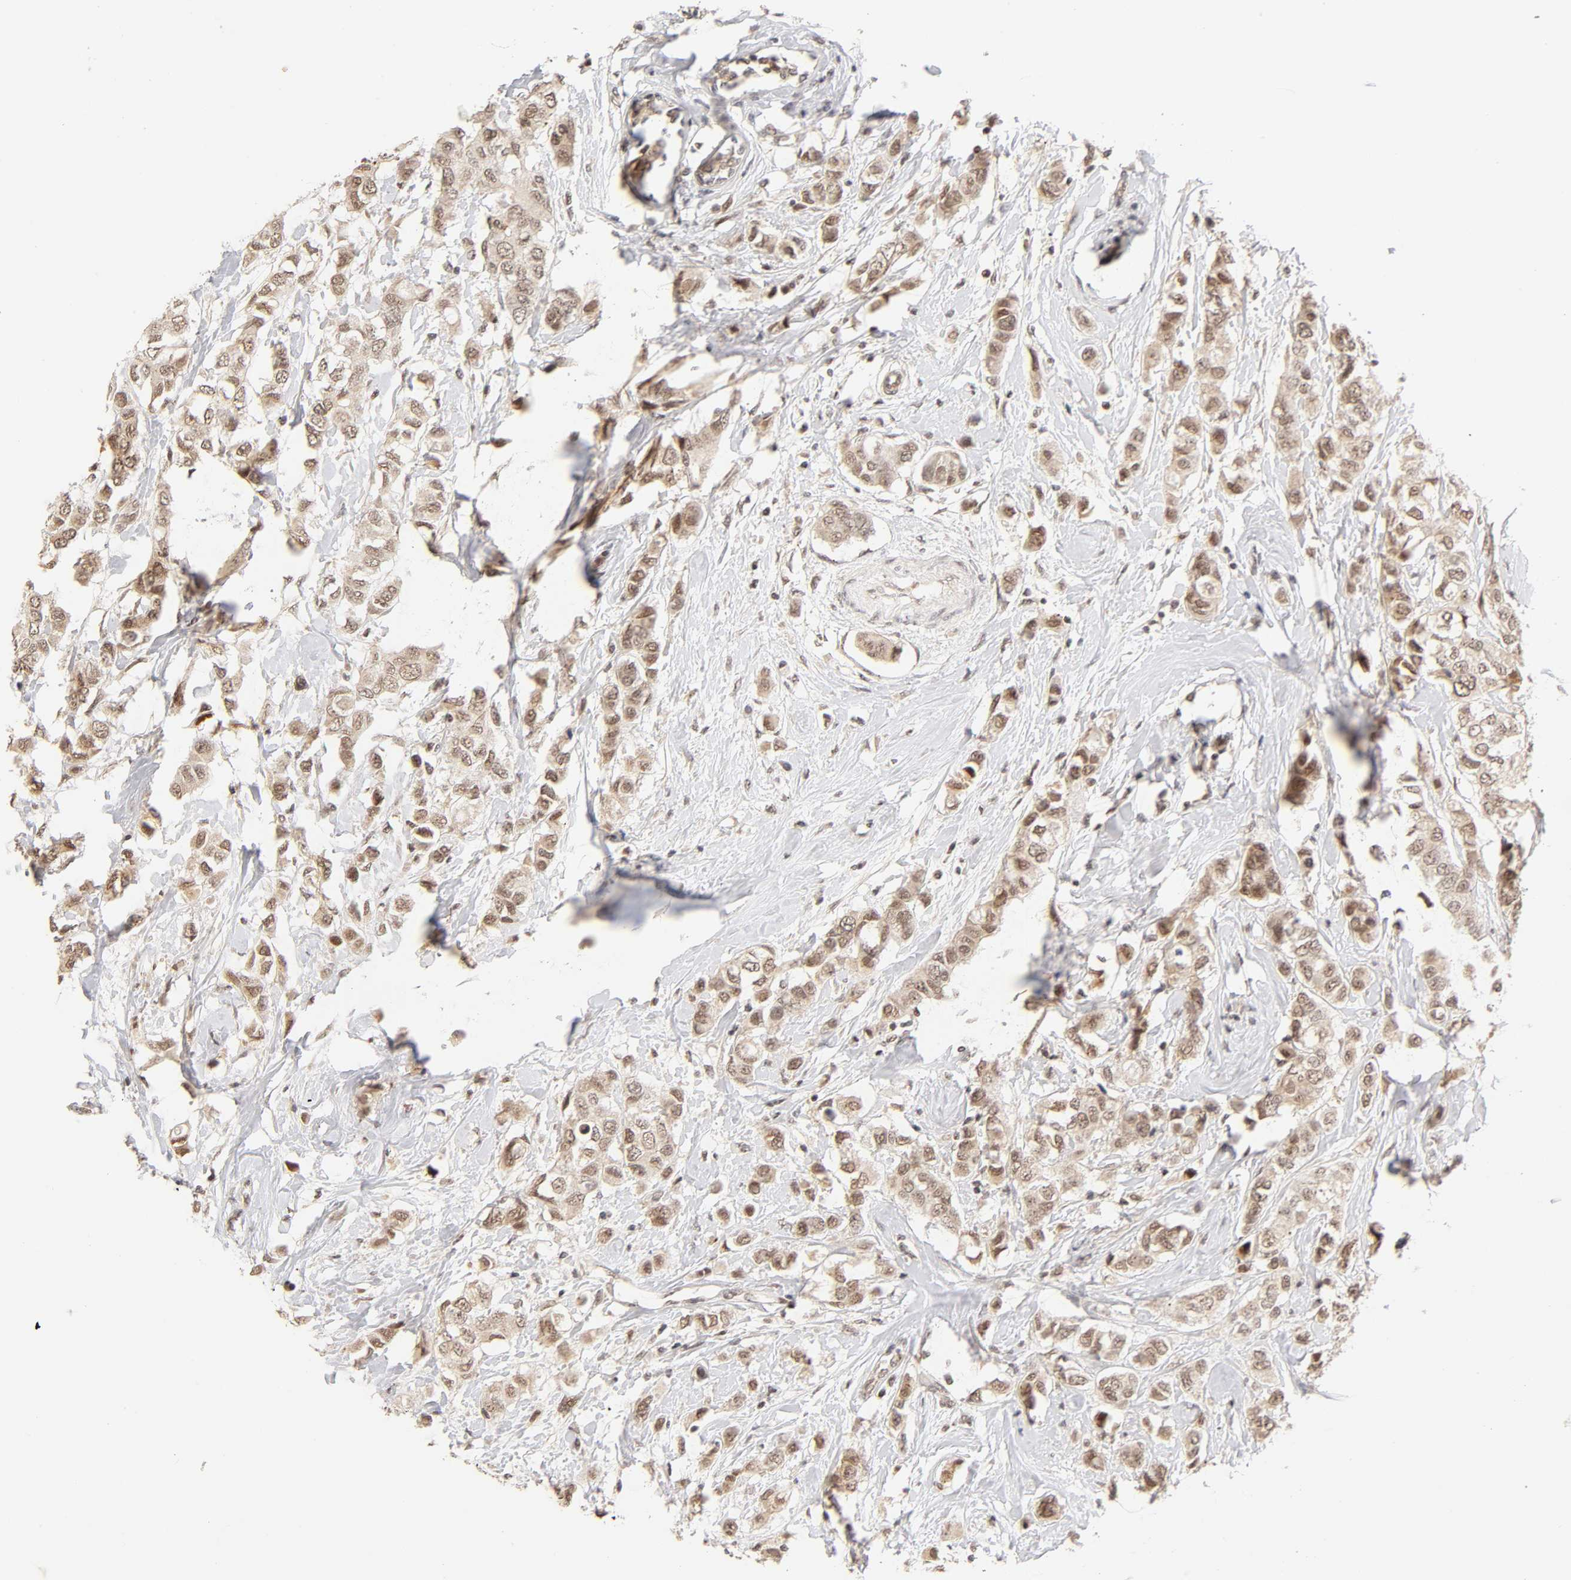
{"staining": {"intensity": "moderate", "quantity": ">75%", "location": "cytoplasmic/membranous,nuclear"}, "tissue": "breast cancer", "cell_type": "Tumor cells", "image_type": "cancer", "snomed": [{"axis": "morphology", "description": "Duct carcinoma"}, {"axis": "topography", "description": "Breast"}], "caption": "A brown stain shows moderate cytoplasmic/membranous and nuclear expression of a protein in breast cancer (intraductal carcinoma) tumor cells.", "gene": "TAF10", "patient": {"sex": "female", "age": 50}}